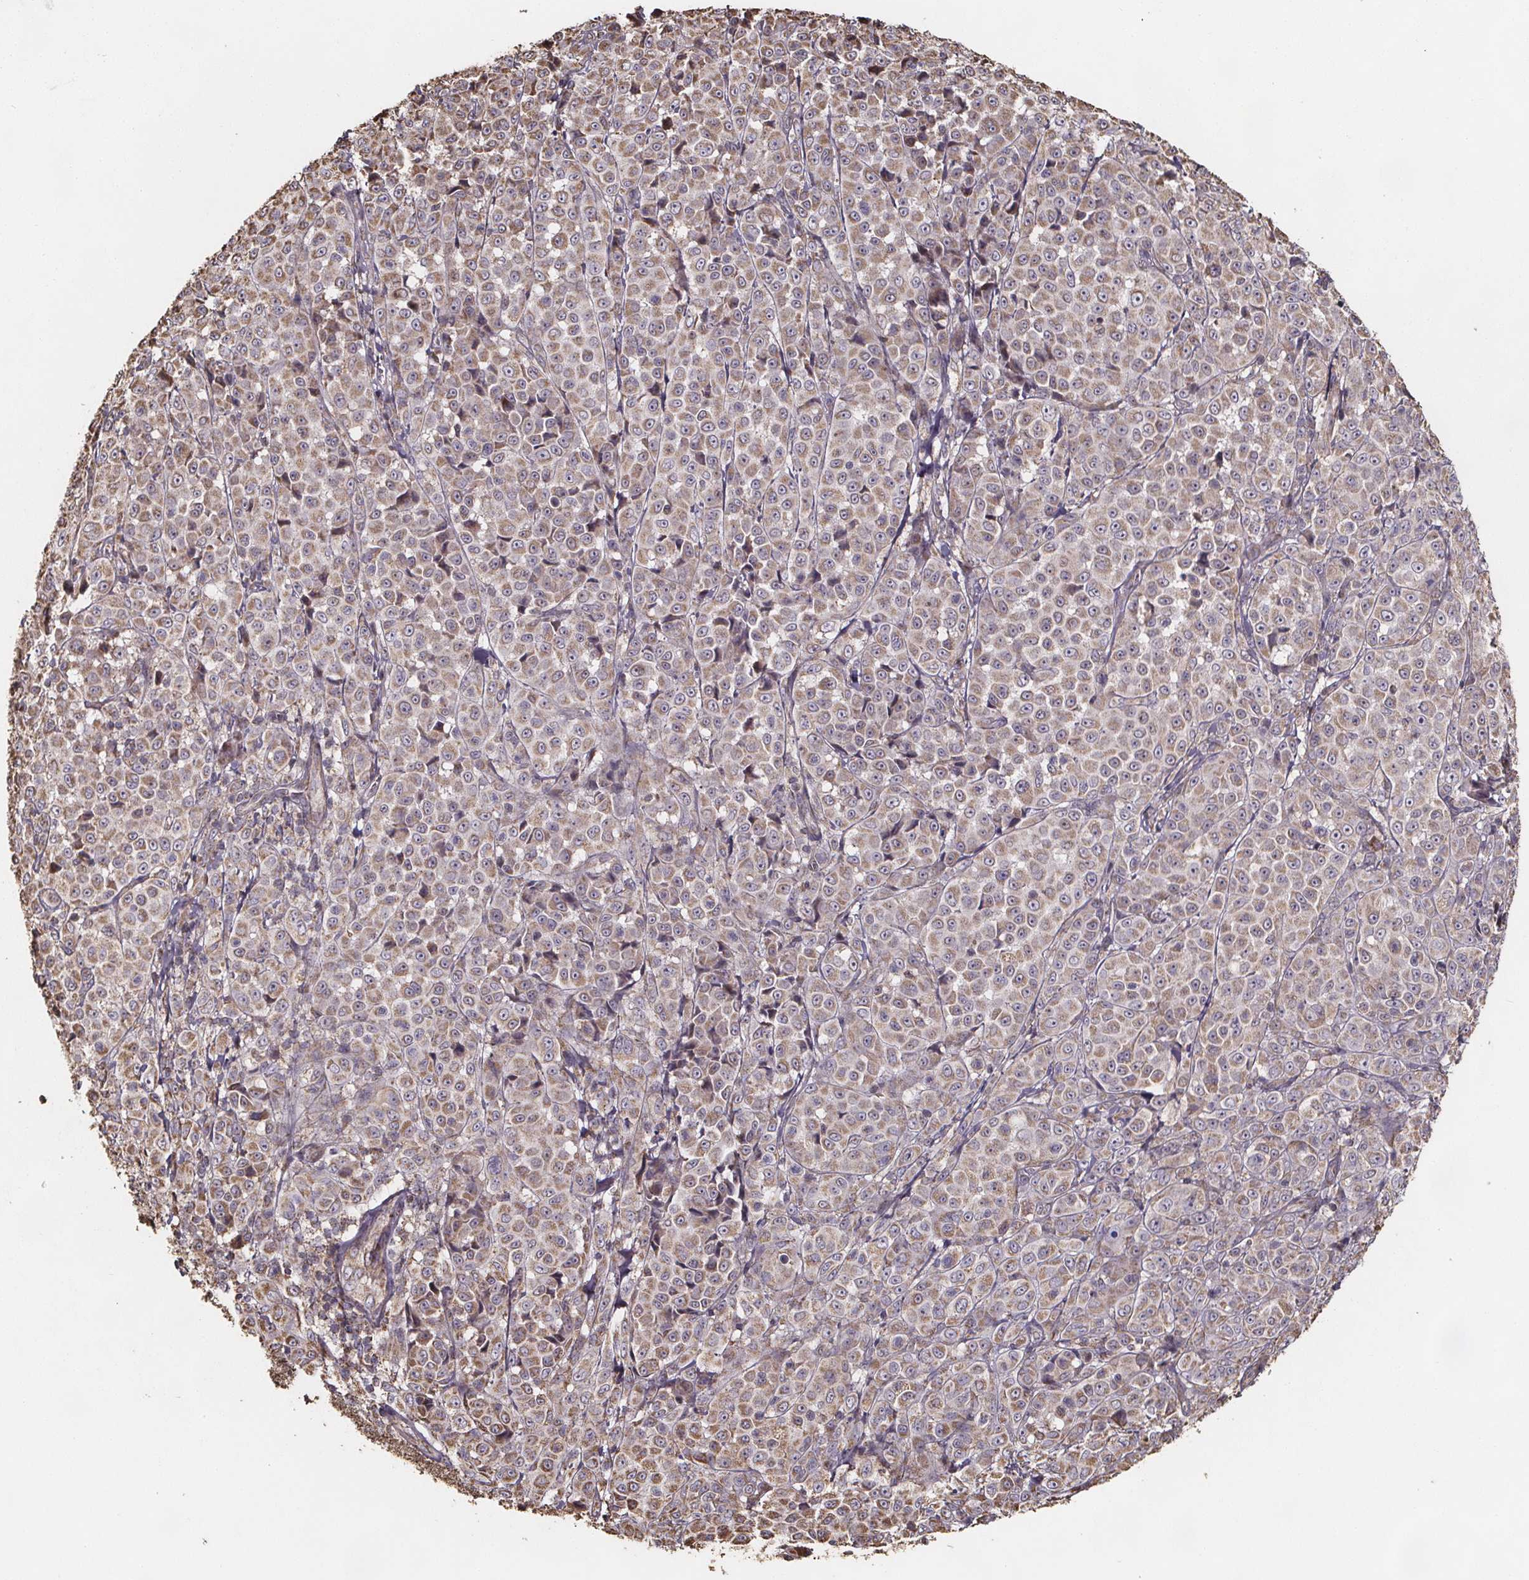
{"staining": {"intensity": "weak", "quantity": ">75%", "location": "cytoplasmic/membranous"}, "tissue": "melanoma", "cell_type": "Tumor cells", "image_type": "cancer", "snomed": [{"axis": "morphology", "description": "Malignant melanoma, NOS"}, {"axis": "topography", "description": "Skin"}], "caption": "The photomicrograph shows a brown stain indicating the presence of a protein in the cytoplasmic/membranous of tumor cells in malignant melanoma. The staining was performed using DAB (3,3'-diaminobenzidine), with brown indicating positive protein expression. Nuclei are stained blue with hematoxylin.", "gene": "SLC35D2", "patient": {"sex": "male", "age": 89}}